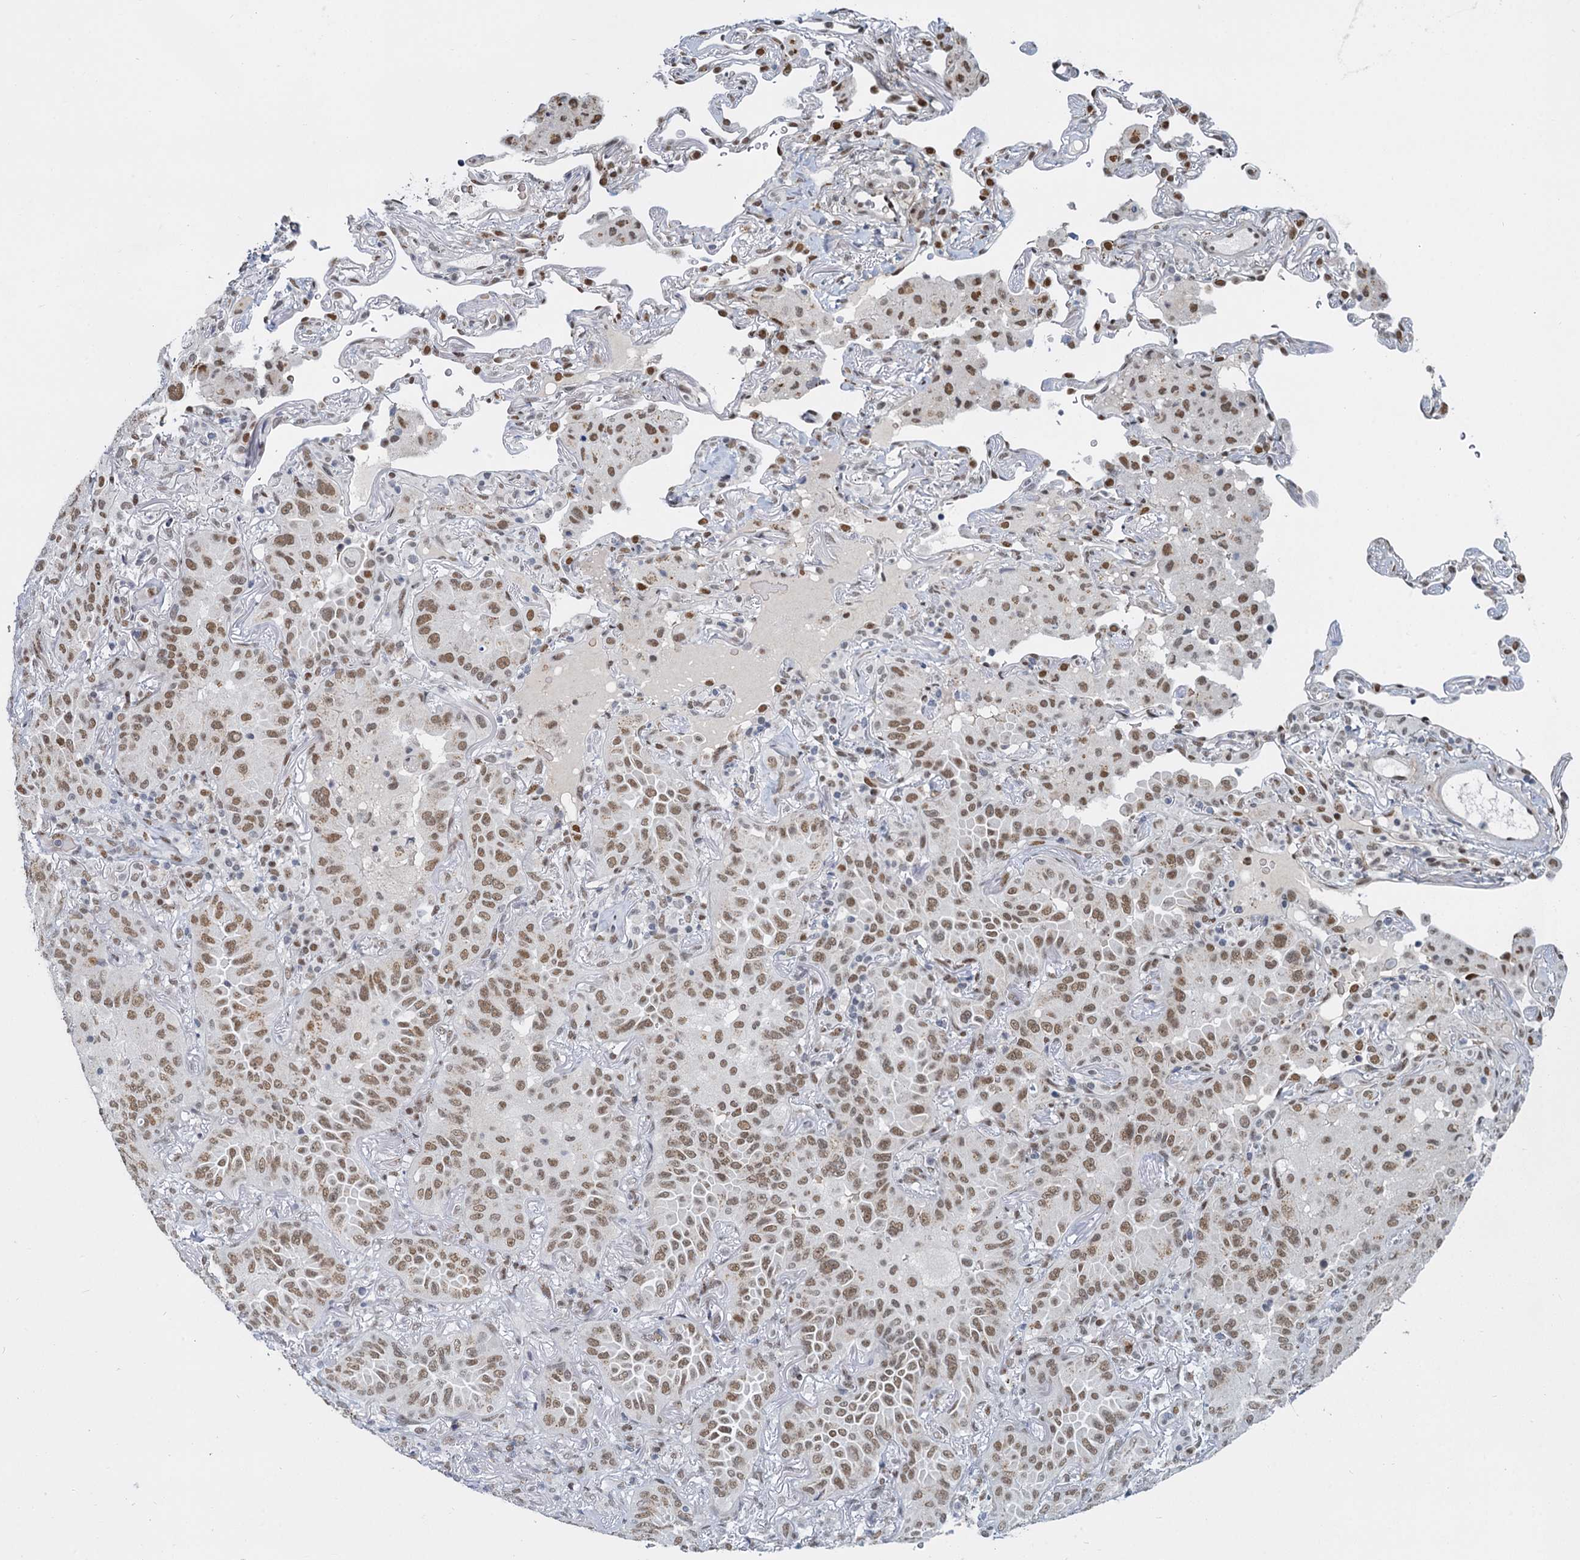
{"staining": {"intensity": "moderate", "quantity": ">75%", "location": "nuclear"}, "tissue": "lung cancer", "cell_type": "Tumor cells", "image_type": "cancer", "snomed": [{"axis": "morphology", "description": "Adenocarcinoma, NOS"}, {"axis": "topography", "description": "Lung"}], "caption": "Immunohistochemistry image of neoplastic tissue: human lung cancer (adenocarcinoma) stained using IHC displays medium levels of moderate protein expression localized specifically in the nuclear of tumor cells, appearing as a nuclear brown color.", "gene": "RPRD1A", "patient": {"sex": "female", "age": 69}}